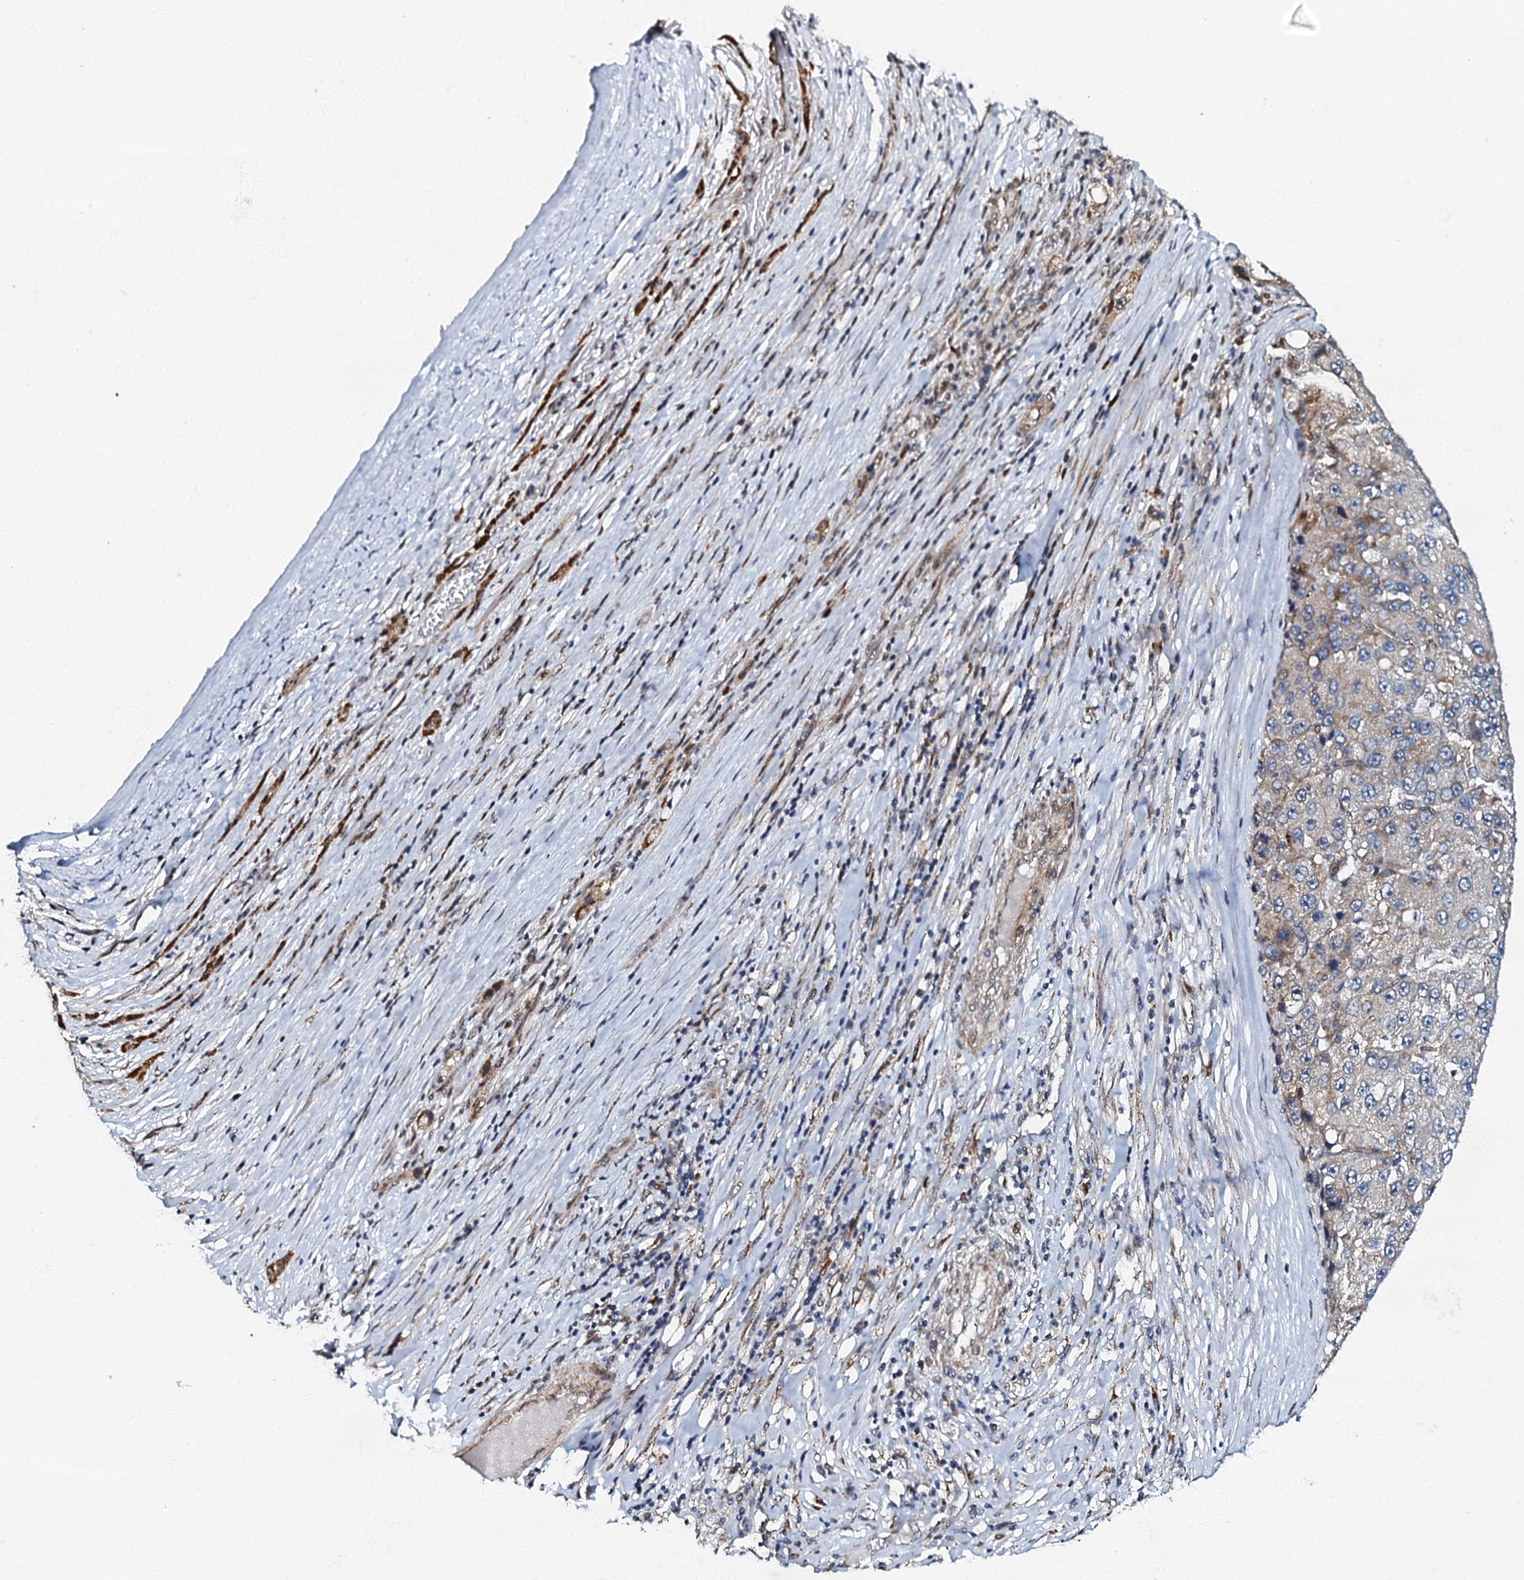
{"staining": {"intensity": "weak", "quantity": "<25%", "location": "cytoplasmic/membranous"}, "tissue": "liver cancer", "cell_type": "Tumor cells", "image_type": "cancer", "snomed": [{"axis": "morphology", "description": "Carcinoma, Hepatocellular, NOS"}, {"axis": "topography", "description": "Liver"}], "caption": "Tumor cells show no significant protein staining in liver cancer.", "gene": "OLAH", "patient": {"sex": "female", "age": 73}}